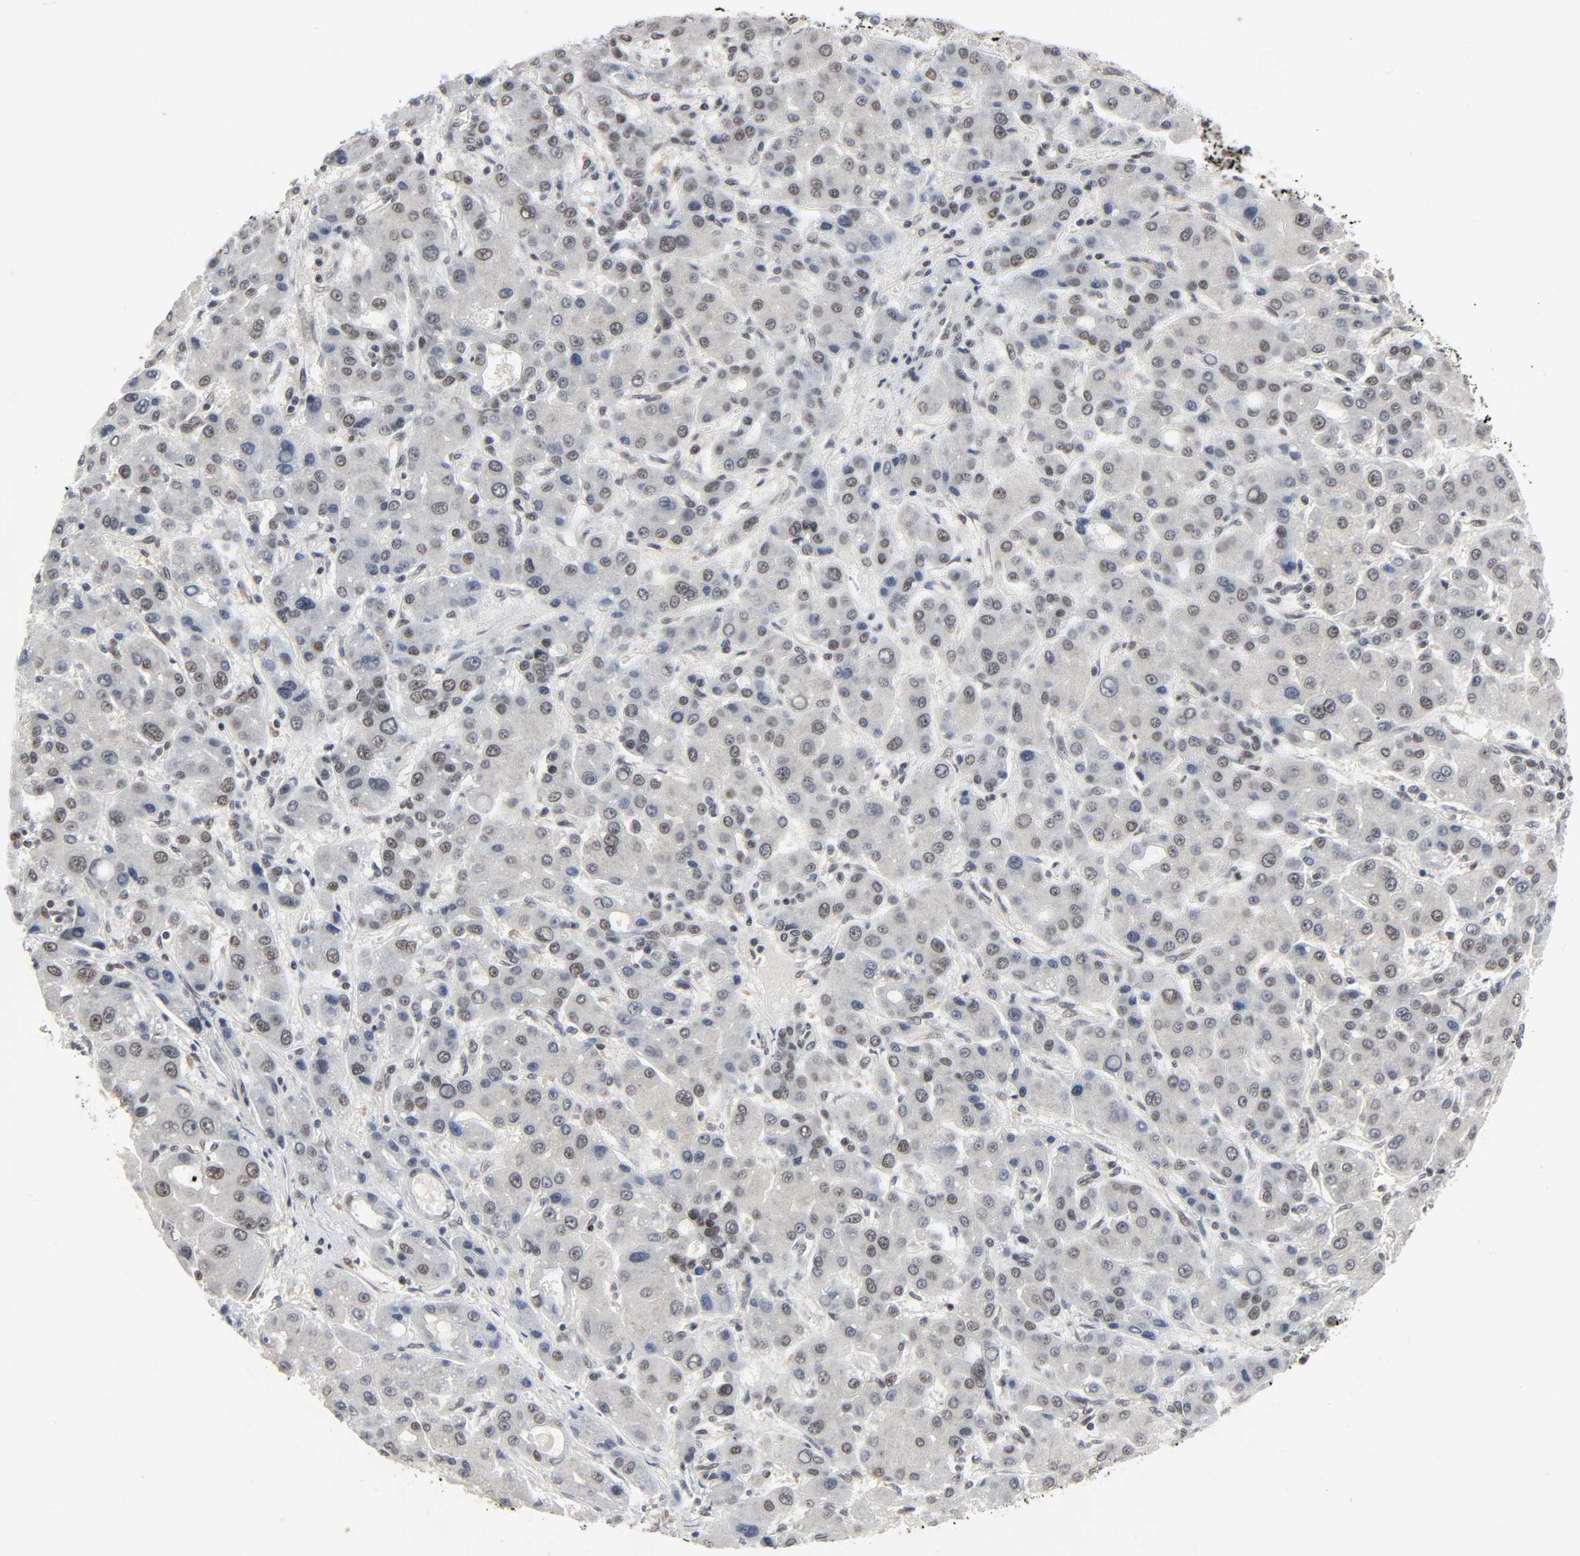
{"staining": {"intensity": "weak", "quantity": "<25%", "location": "nuclear"}, "tissue": "liver cancer", "cell_type": "Tumor cells", "image_type": "cancer", "snomed": [{"axis": "morphology", "description": "Carcinoma, Hepatocellular, NOS"}, {"axis": "topography", "description": "Liver"}], "caption": "Liver cancer (hepatocellular carcinoma) stained for a protein using immunohistochemistry (IHC) demonstrates no staining tumor cells.", "gene": "MUC1", "patient": {"sex": "male", "age": 55}}